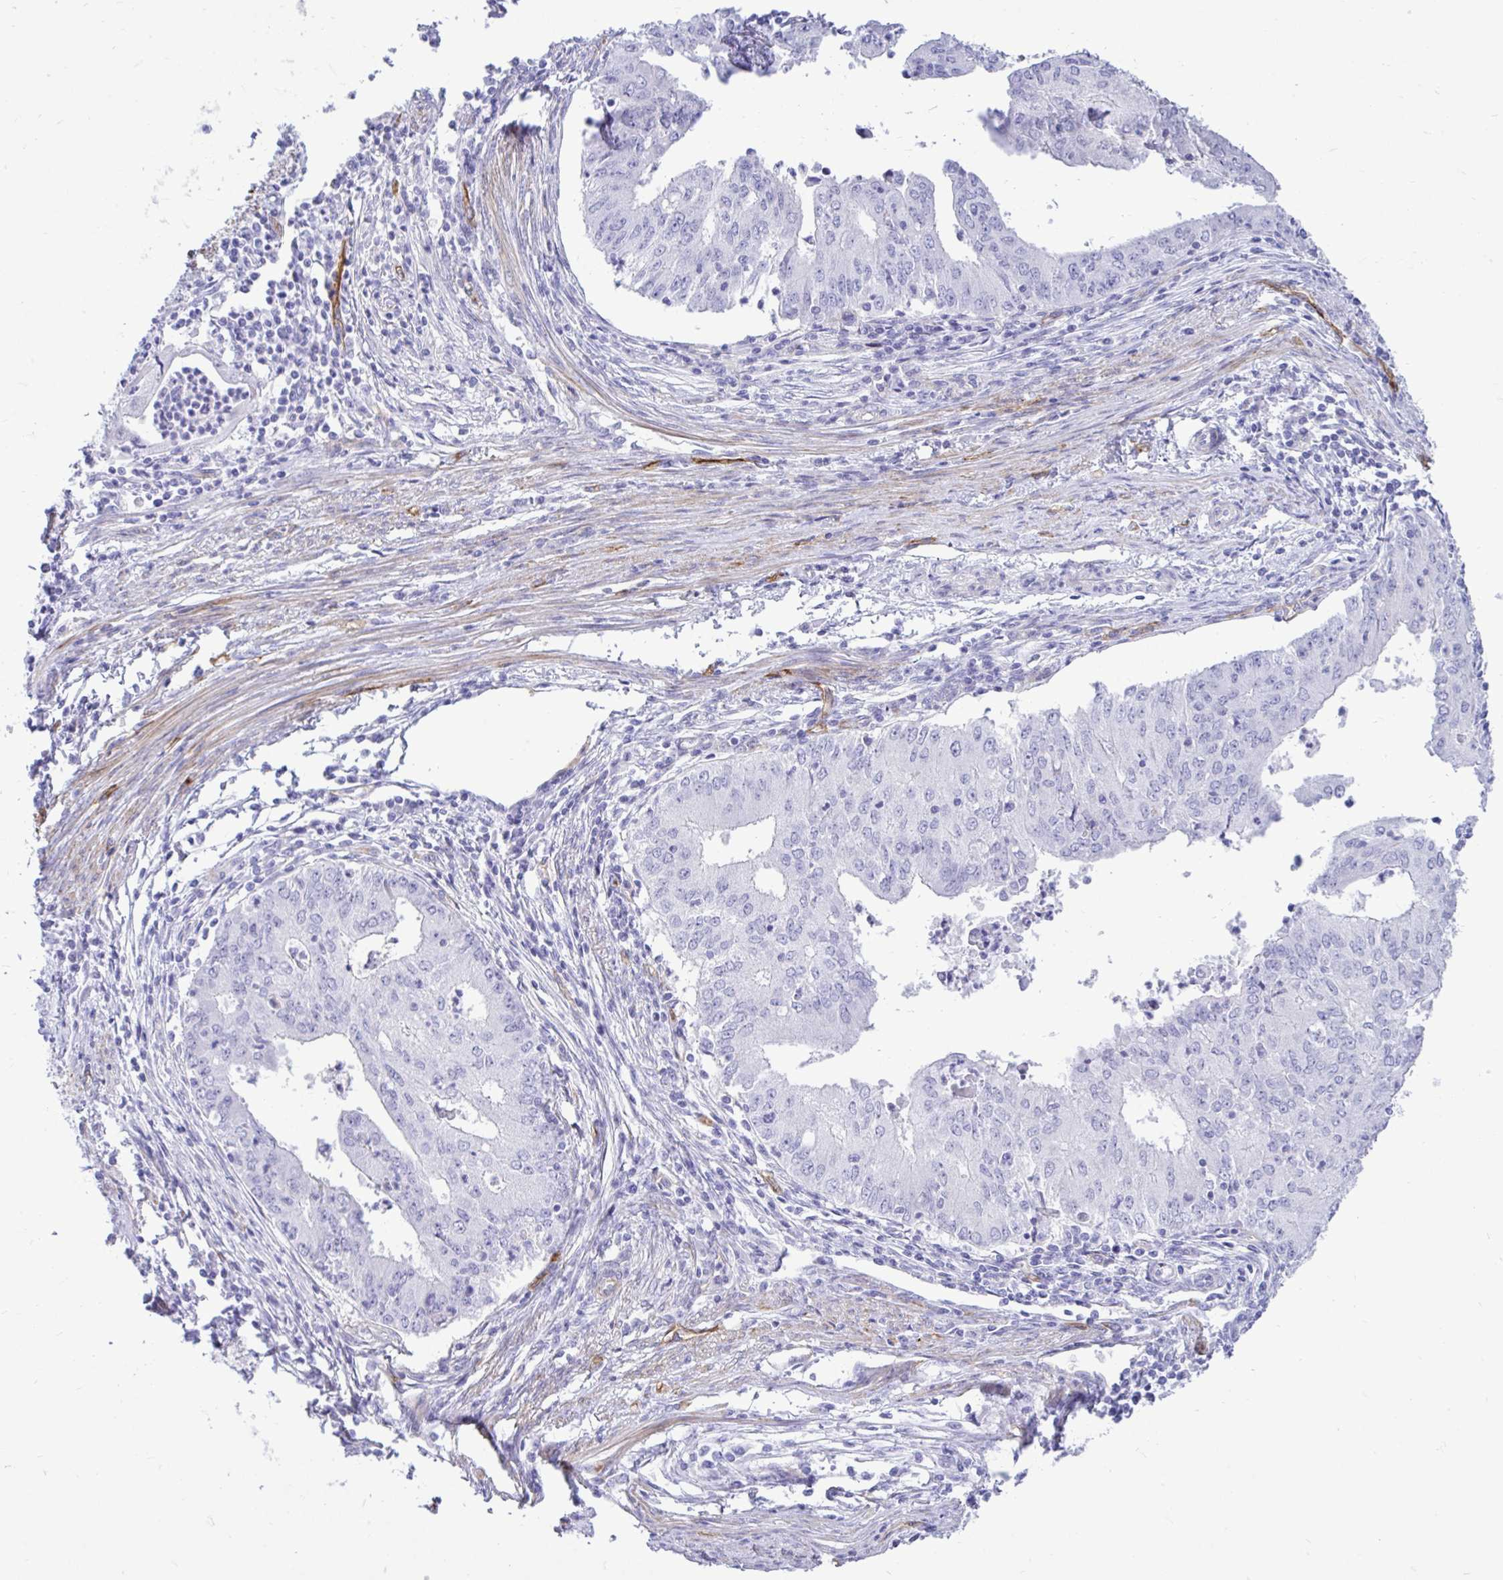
{"staining": {"intensity": "negative", "quantity": "none", "location": "none"}, "tissue": "endometrial cancer", "cell_type": "Tumor cells", "image_type": "cancer", "snomed": [{"axis": "morphology", "description": "Adenocarcinoma, NOS"}, {"axis": "topography", "description": "Endometrium"}], "caption": "A high-resolution photomicrograph shows immunohistochemistry staining of endometrial adenocarcinoma, which demonstrates no significant expression in tumor cells.", "gene": "ABCG2", "patient": {"sex": "female", "age": 50}}